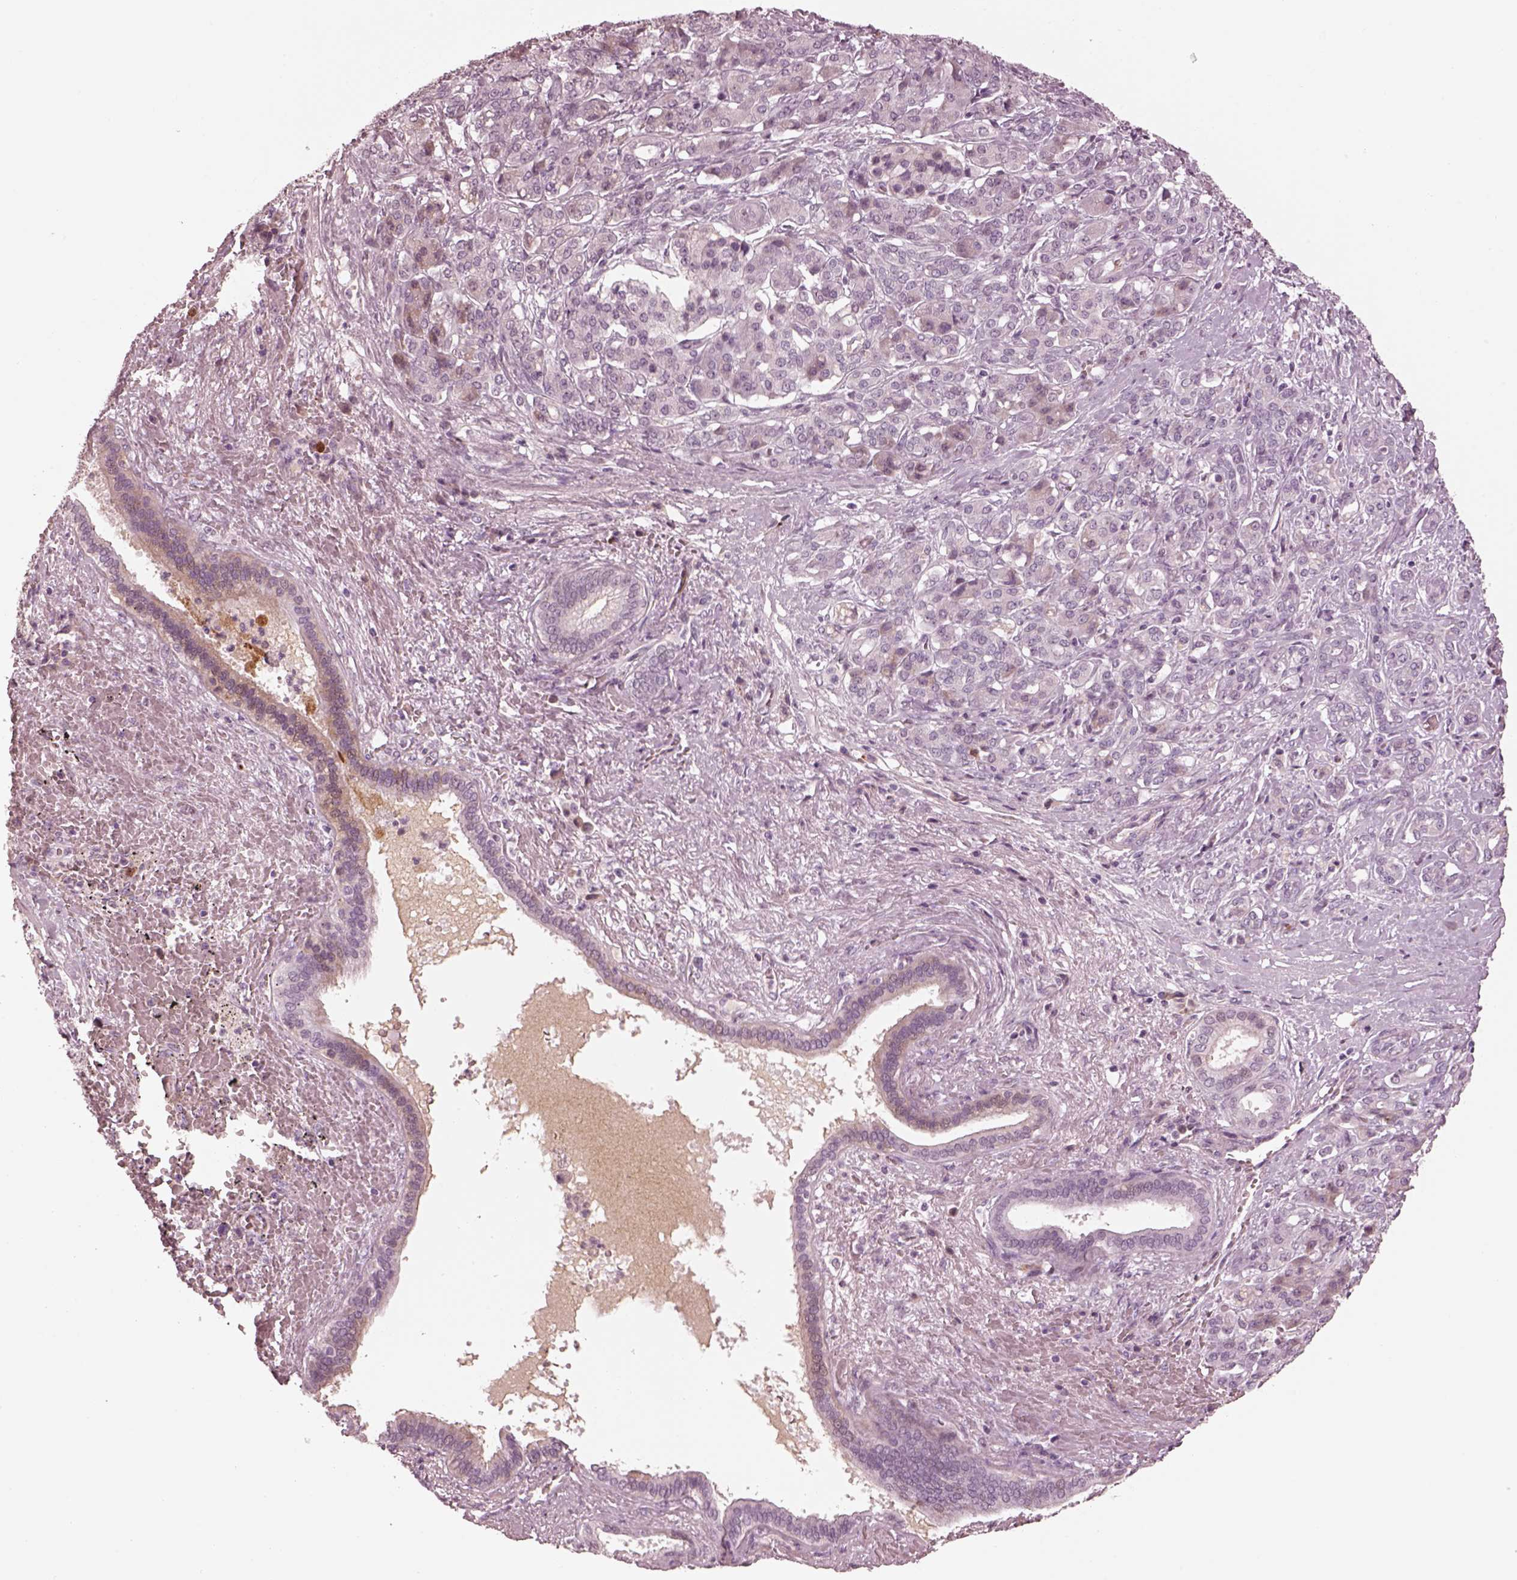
{"staining": {"intensity": "negative", "quantity": "none", "location": "none"}, "tissue": "pancreatic cancer", "cell_type": "Tumor cells", "image_type": "cancer", "snomed": [{"axis": "morphology", "description": "Normal tissue, NOS"}, {"axis": "morphology", "description": "Inflammation, NOS"}, {"axis": "morphology", "description": "Adenocarcinoma, NOS"}, {"axis": "topography", "description": "Pancreas"}], "caption": "Adenocarcinoma (pancreatic) was stained to show a protein in brown. There is no significant positivity in tumor cells. (Immunohistochemistry (ihc), brightfield microscopy, high magnification).", "gene": "KCNA2", "patient": {"sex": "male", "age": 57}}